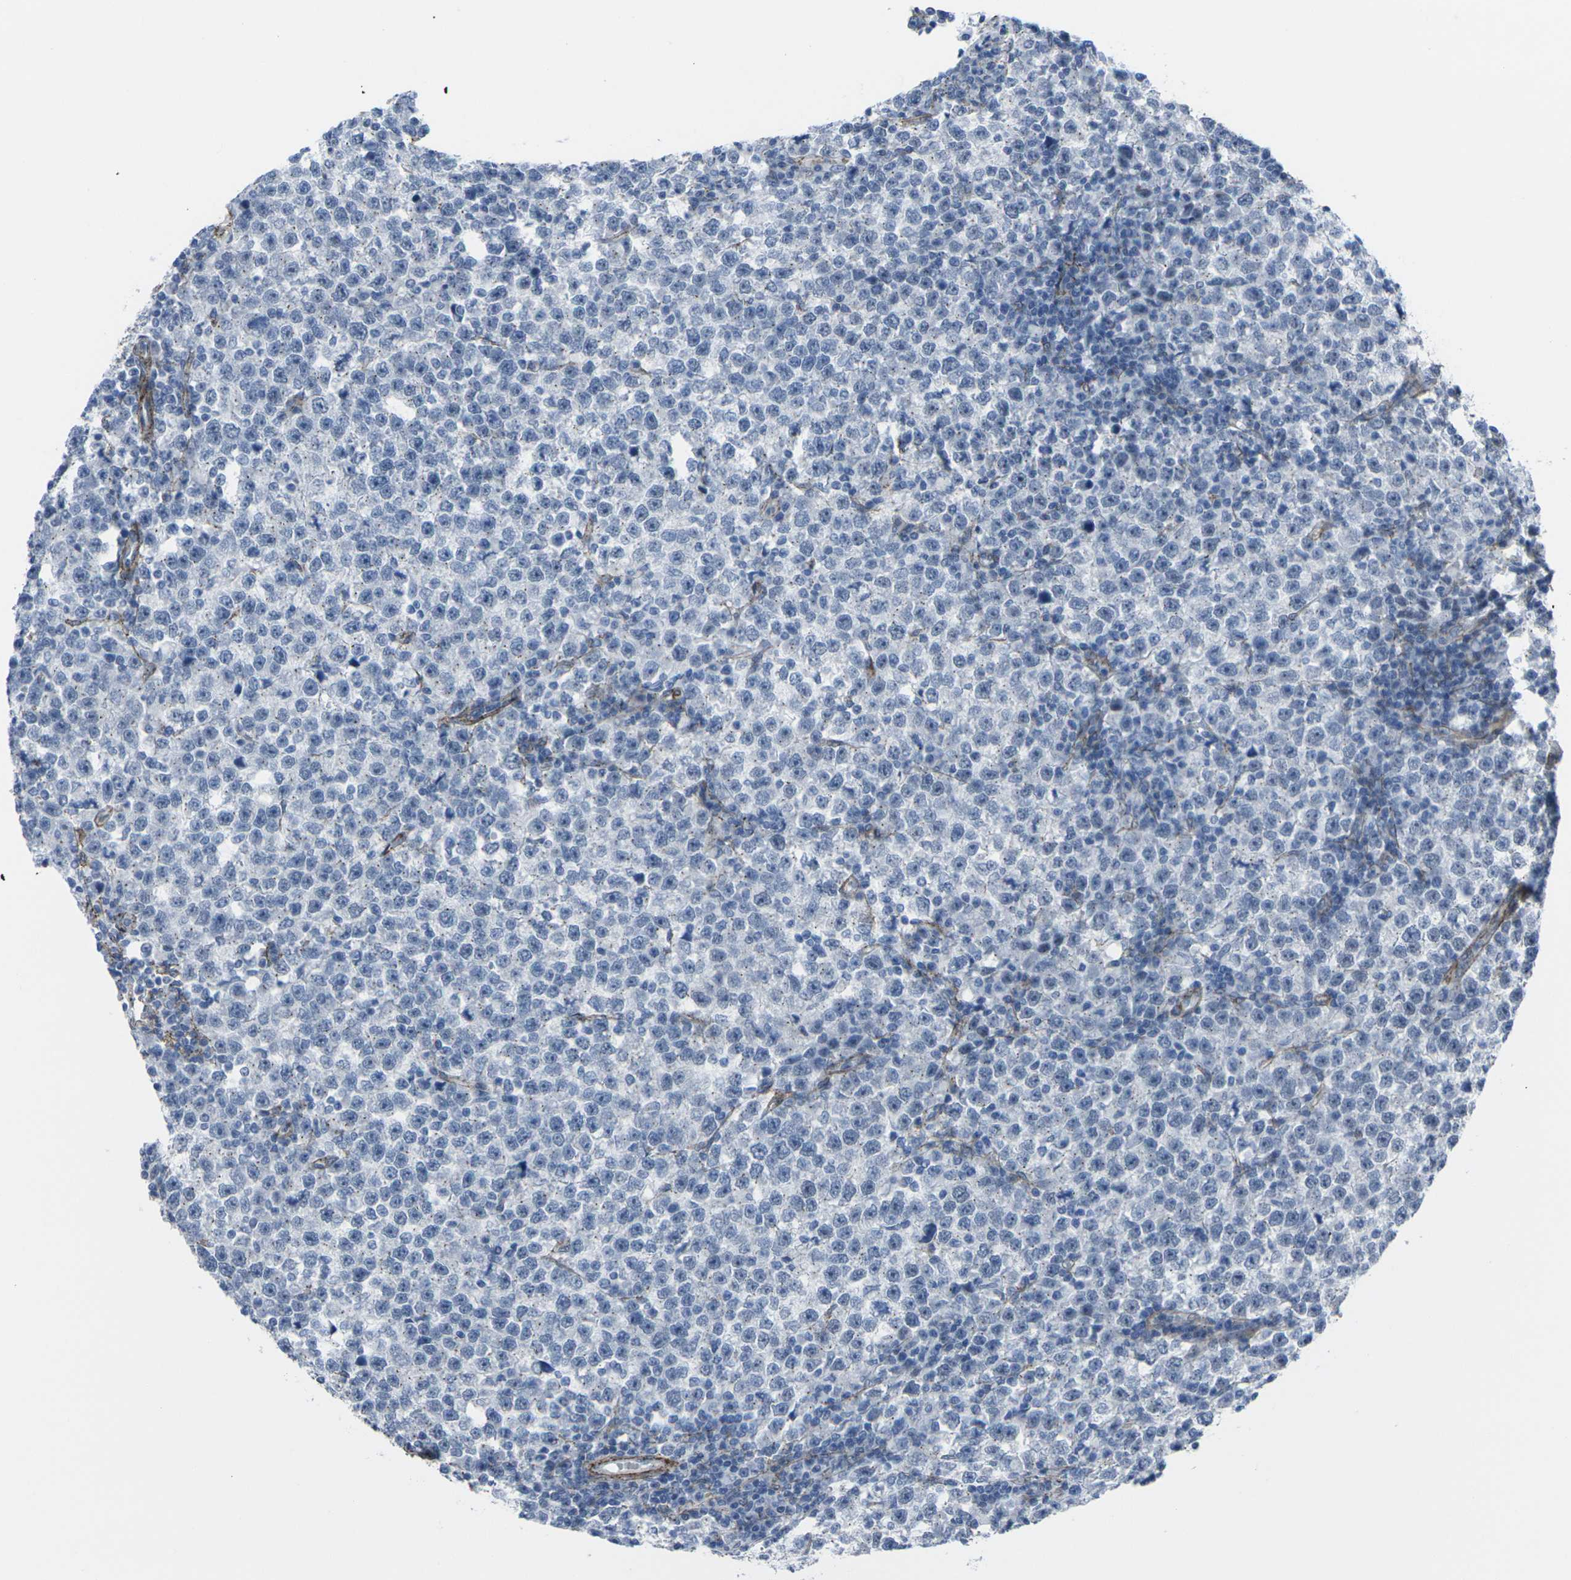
{"staining": {"intensity": "negative", "quantity": "none", "location": "none"}, "tissue": "testis cancer", "cell_type": "Tumor cells", "image_type": "cancer", "snomed": [{"axis": "morphology", "description": "Seminoma, NOS"}, {"axis": "topography", "description": "Testis"}], "caption": "This is an immunohistochemistry photomicrograph of human testis cancer (seminoma). There is no staining in tumor cells.", "gene": "CDH11", "patient": {"sex": "male", "age": 43}}